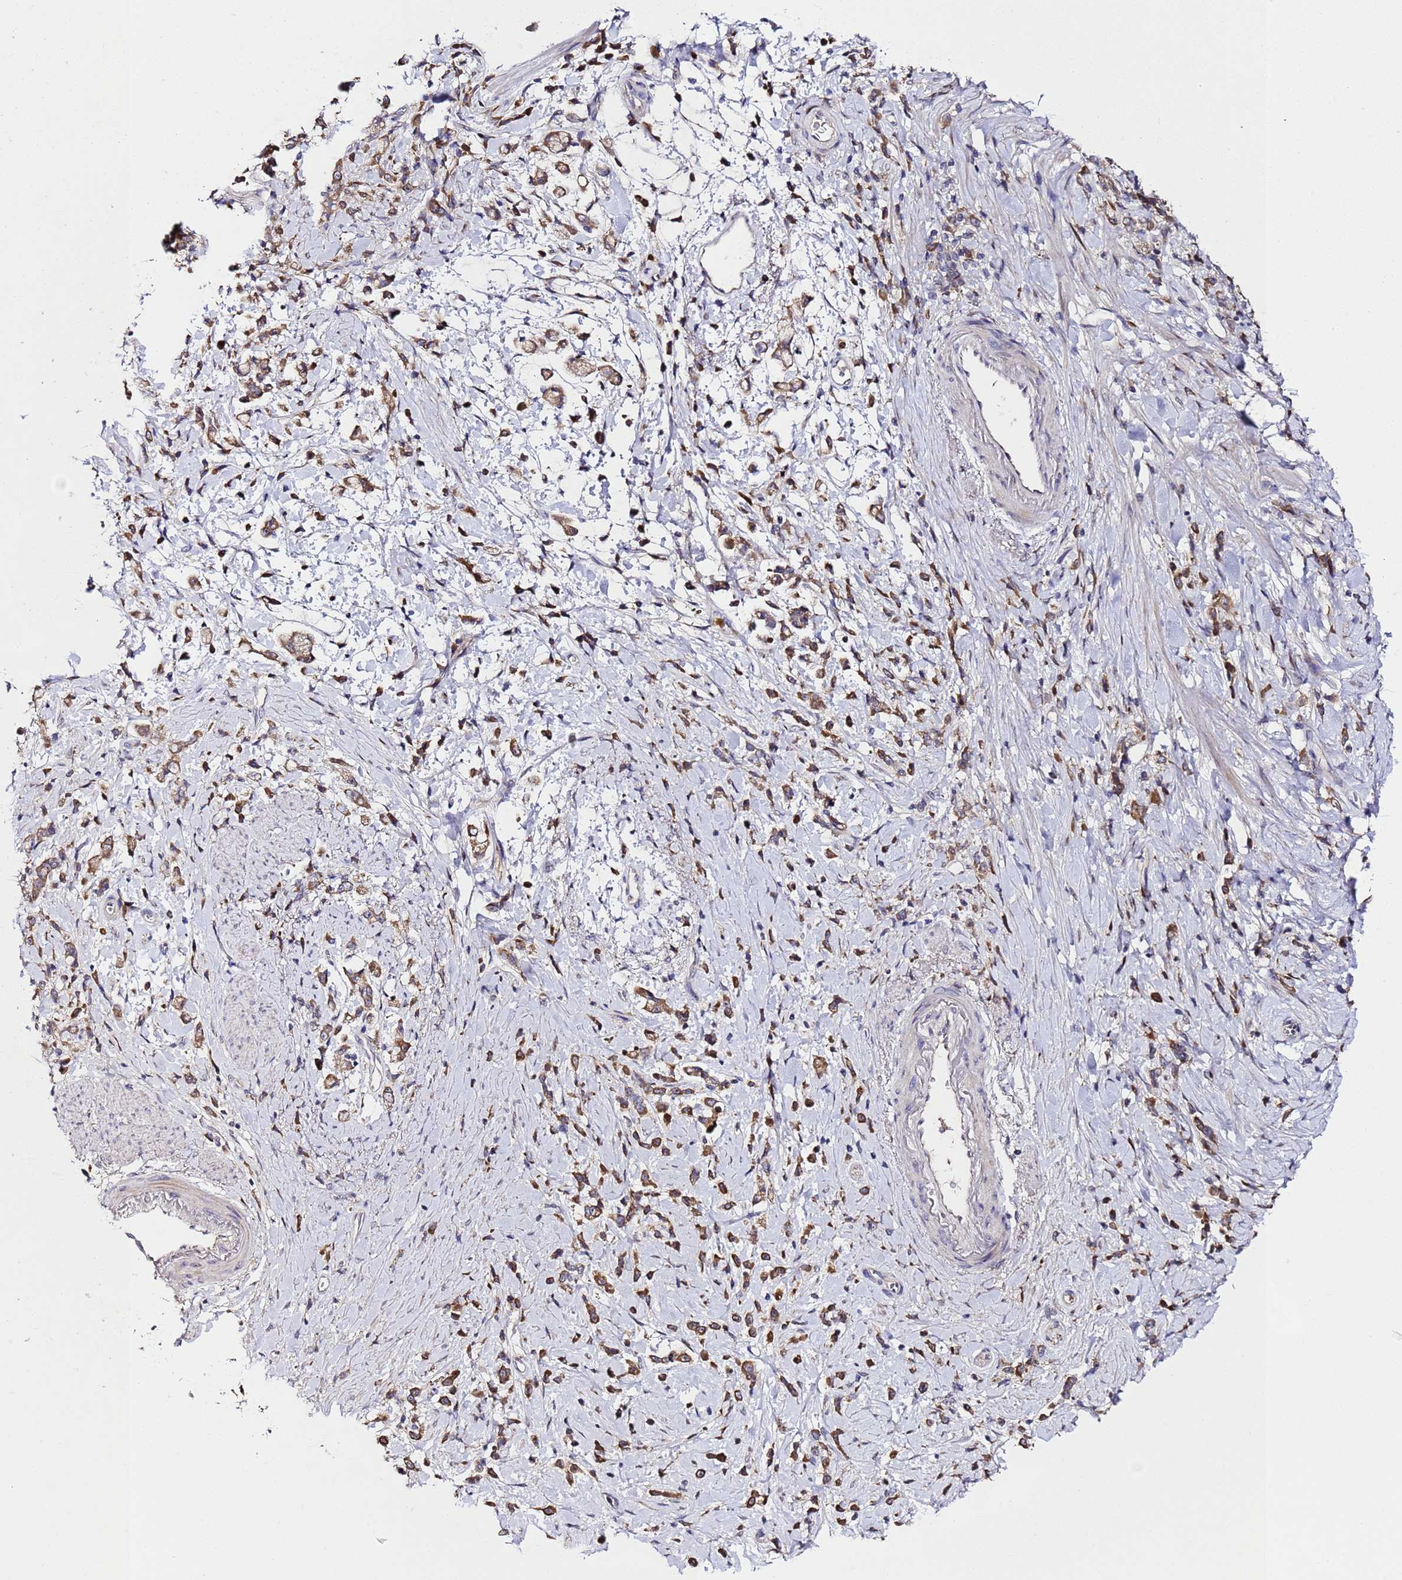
{"staining": {"intensity": "moderate", "quantity": ">75%", "location": "cytoplasmic/membranous"}, "tissue": "stomach cancer", "cell_type": "Tumor cells", "image_type": "cancer", "snomed": [{"axis": "morphology", "description": "Adenocarcinoma, NOS"}, {"axis": "topography", "description": "Stomach"}], "caption": "Stomach cancer (adenocarcinoma) was stained to show a protein in brown. There is medium levels of moderate cytoplasmic/membranous positivity in approximately >75% of tumor cells. Nuclei are stained in blue.", "gene": "ALG3", "patient": {"sex": "female", "age": 60}}